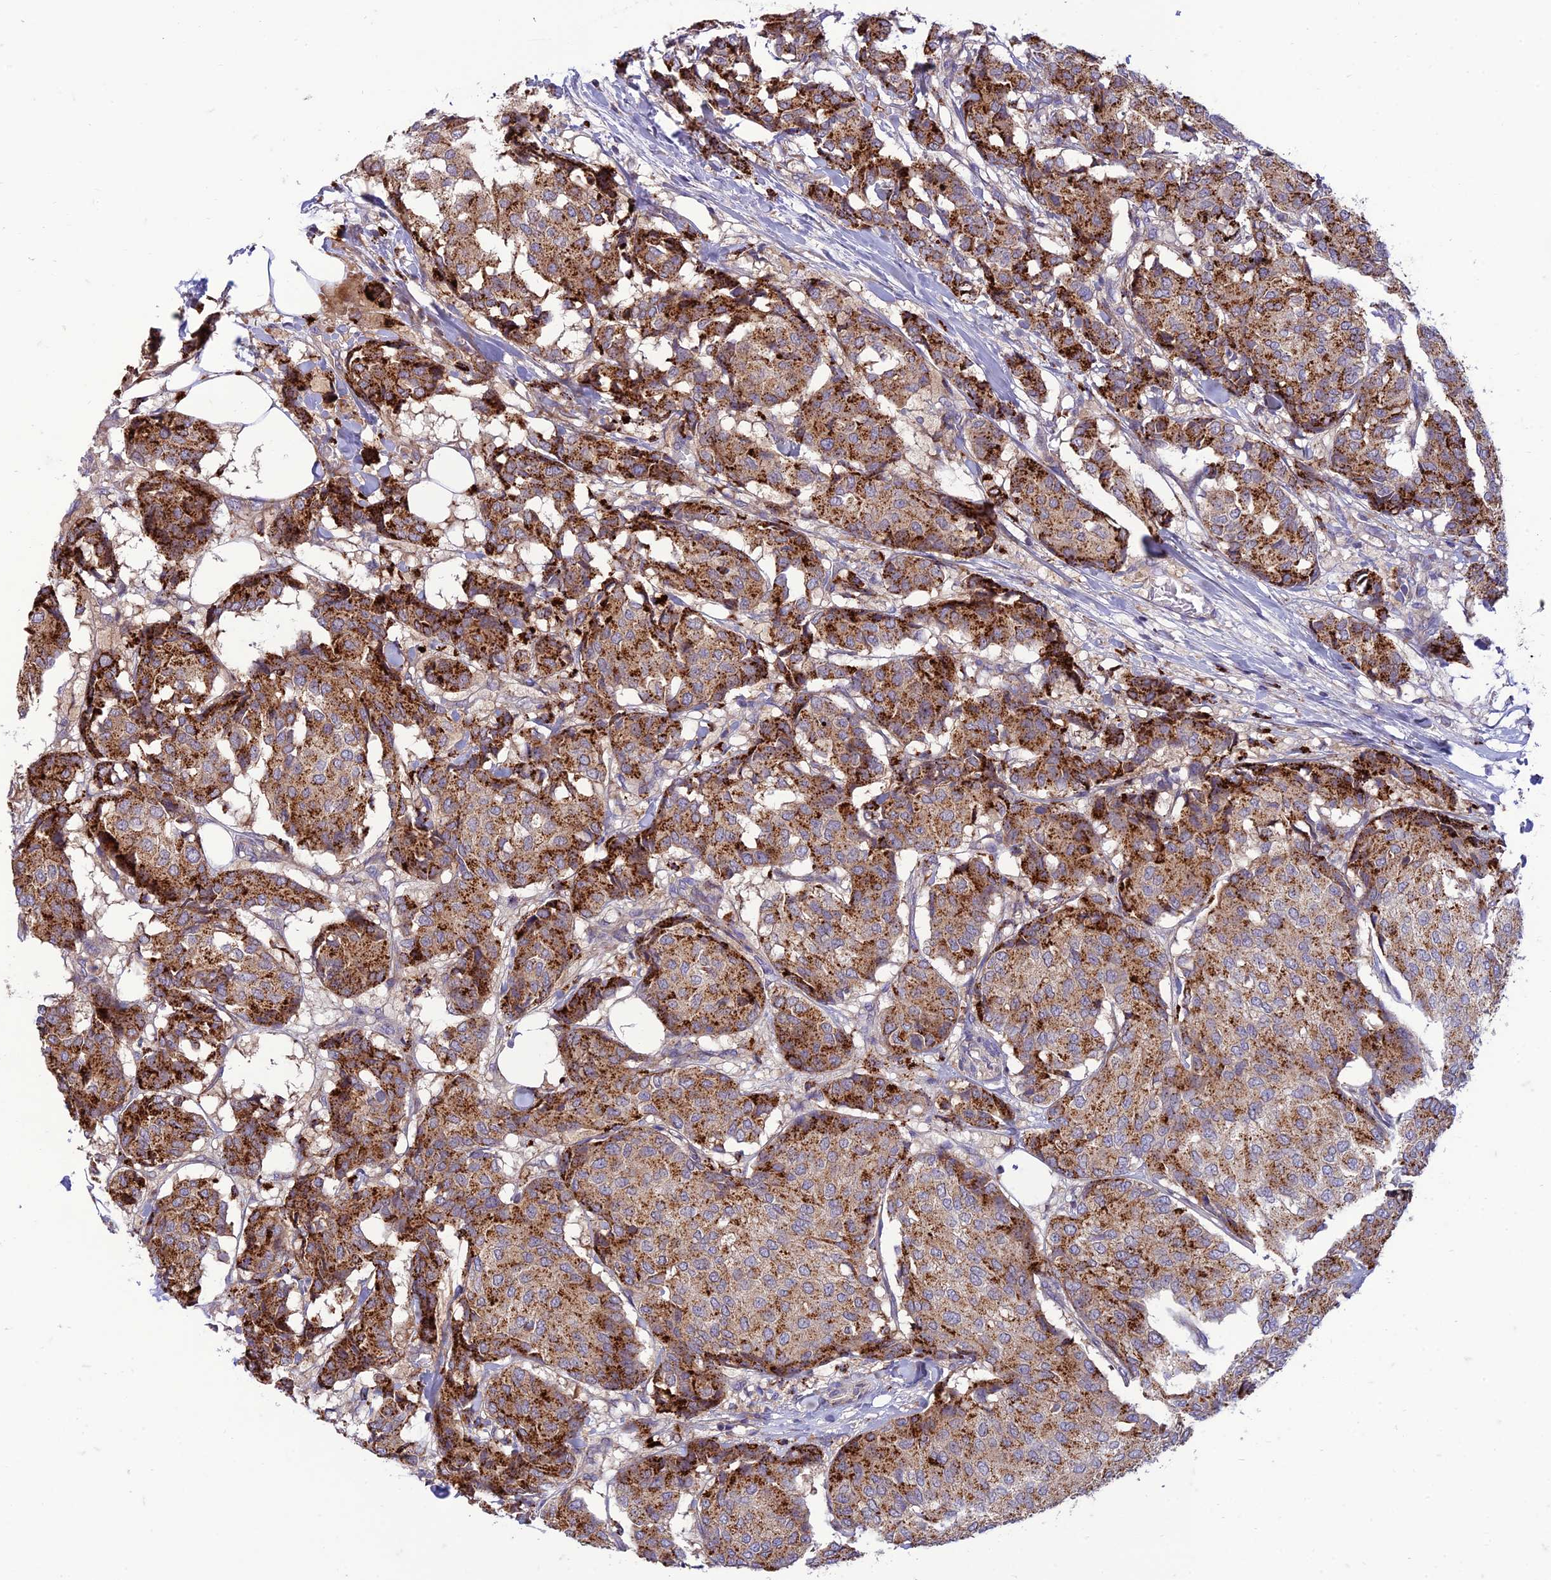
{"staining": {"intensity": "strong", "quantity": ">75%", "location": "cytoplasmic/membranous"}, "tissue": "breast cancer", "cell_type": "Tumor cells", "image_type": "cancer", "snomed": [{"axis": "morphology", "description": "Duct carcinoma"}, {"axis": "topography", "description": "Breast"}], "caption": "A brown stain shows strong cytoplasmic/membranous staining of a protein in human breast intraductal carcinoma tumor cells. The protein is stained brown, and the nuclei are stained in blue (DAB (3,3'-diaminobenzidine) IHC with brightfield microscopy, high magnification).", "gene": "IRAK3", "patient": {"sex": "female", "age": 75}}